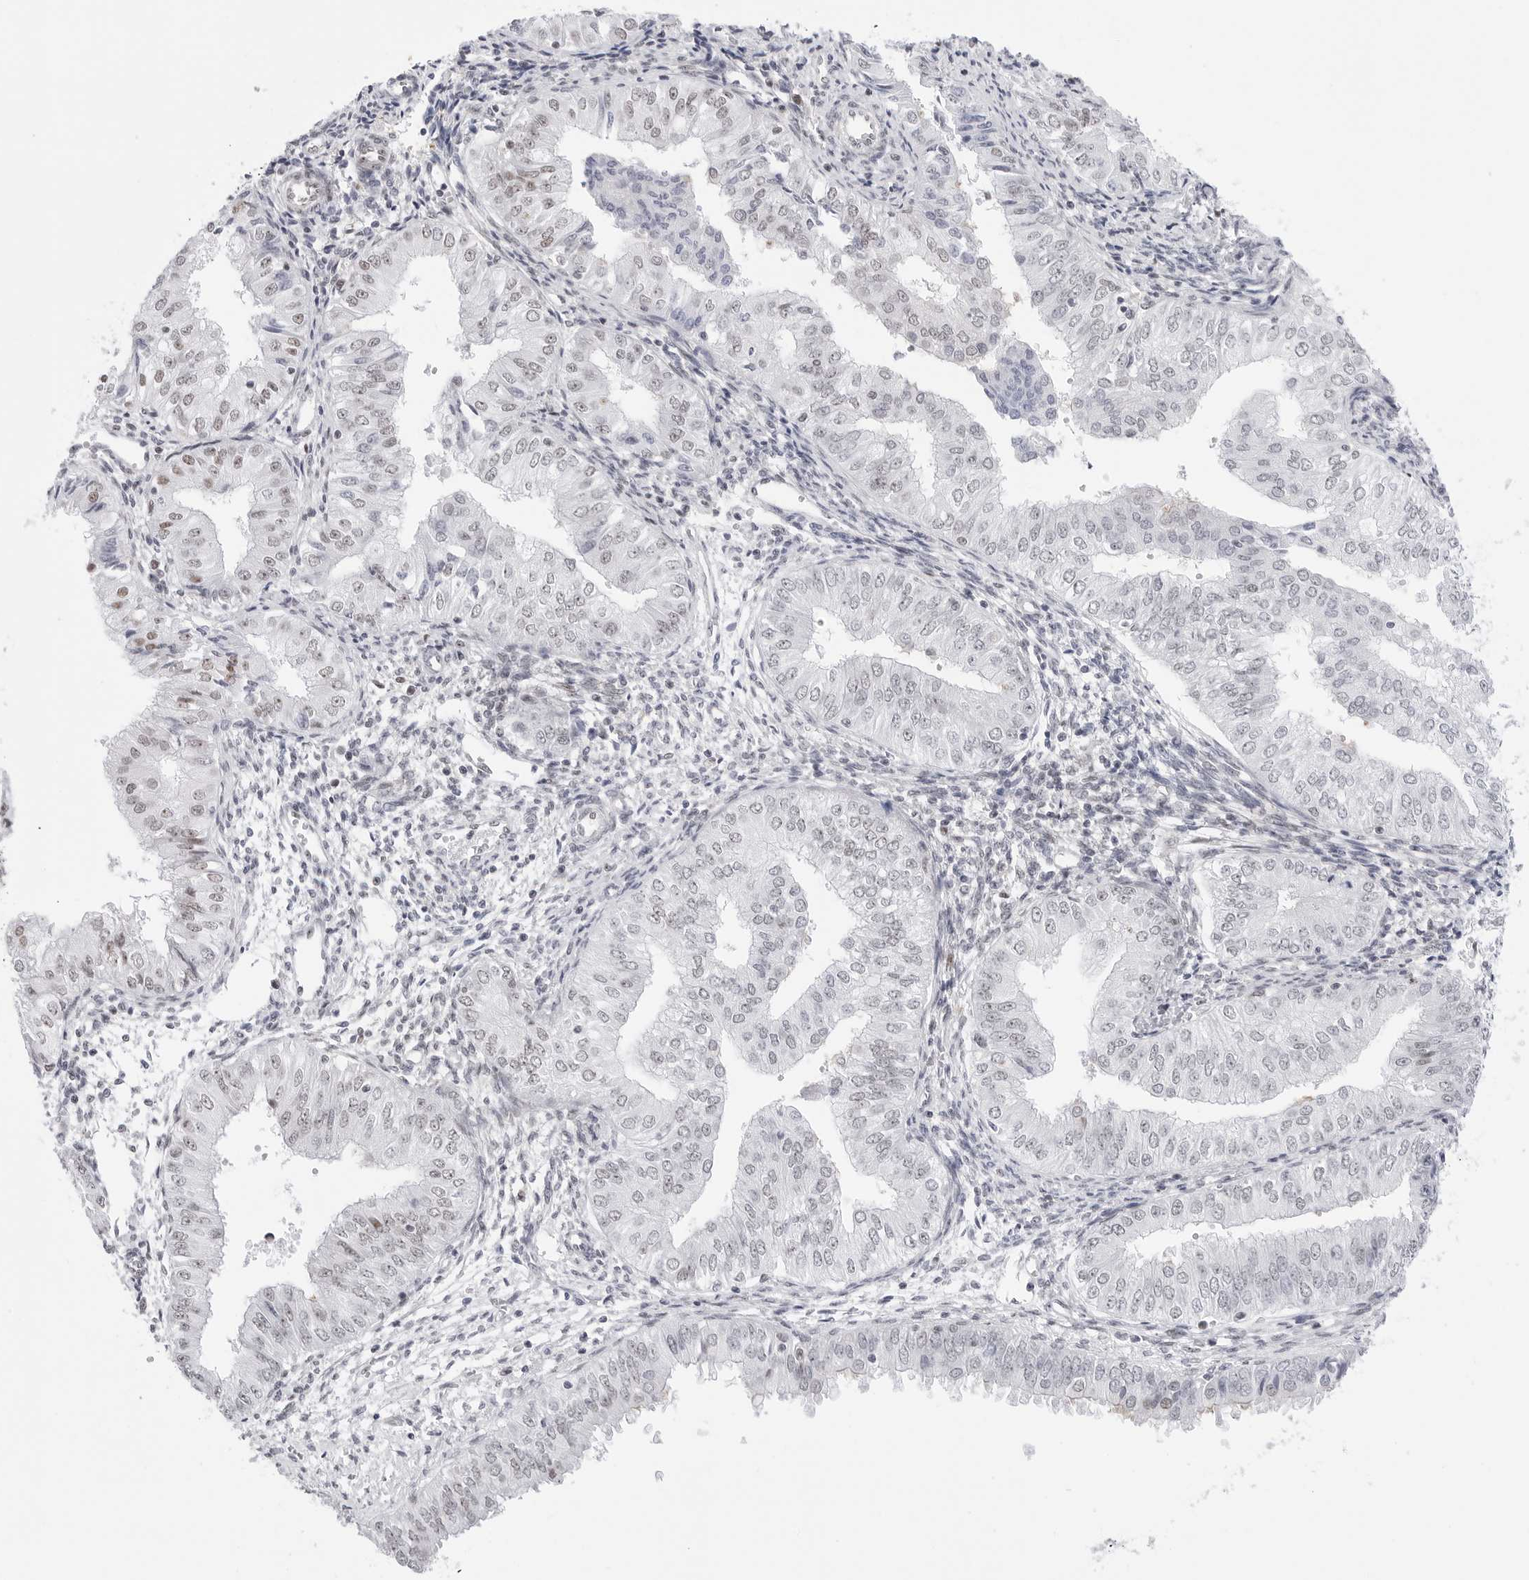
{"staining": {"intensity": "weak", "quantity": "<25%", "location": "nuclear"}, "tissue": "endometrial cancer", "cell_type": "Tumor cells", "image_type": "cancer", "snomed": [{"axis": "morphology", "description": "Normal tissue, NOS"}, {"axis": "morphology", "description": "Adenocarcinoma, NOS"}, {"axis": "topography", "description": "Endometrium"}], "caption": "Endometrial cancer (adenocarcinoma) was stained to show a protein in brown. There is no significant expression in tumor cells.", "gene": "C1orf162", "patient": {"sex": "female", "age": 53}}